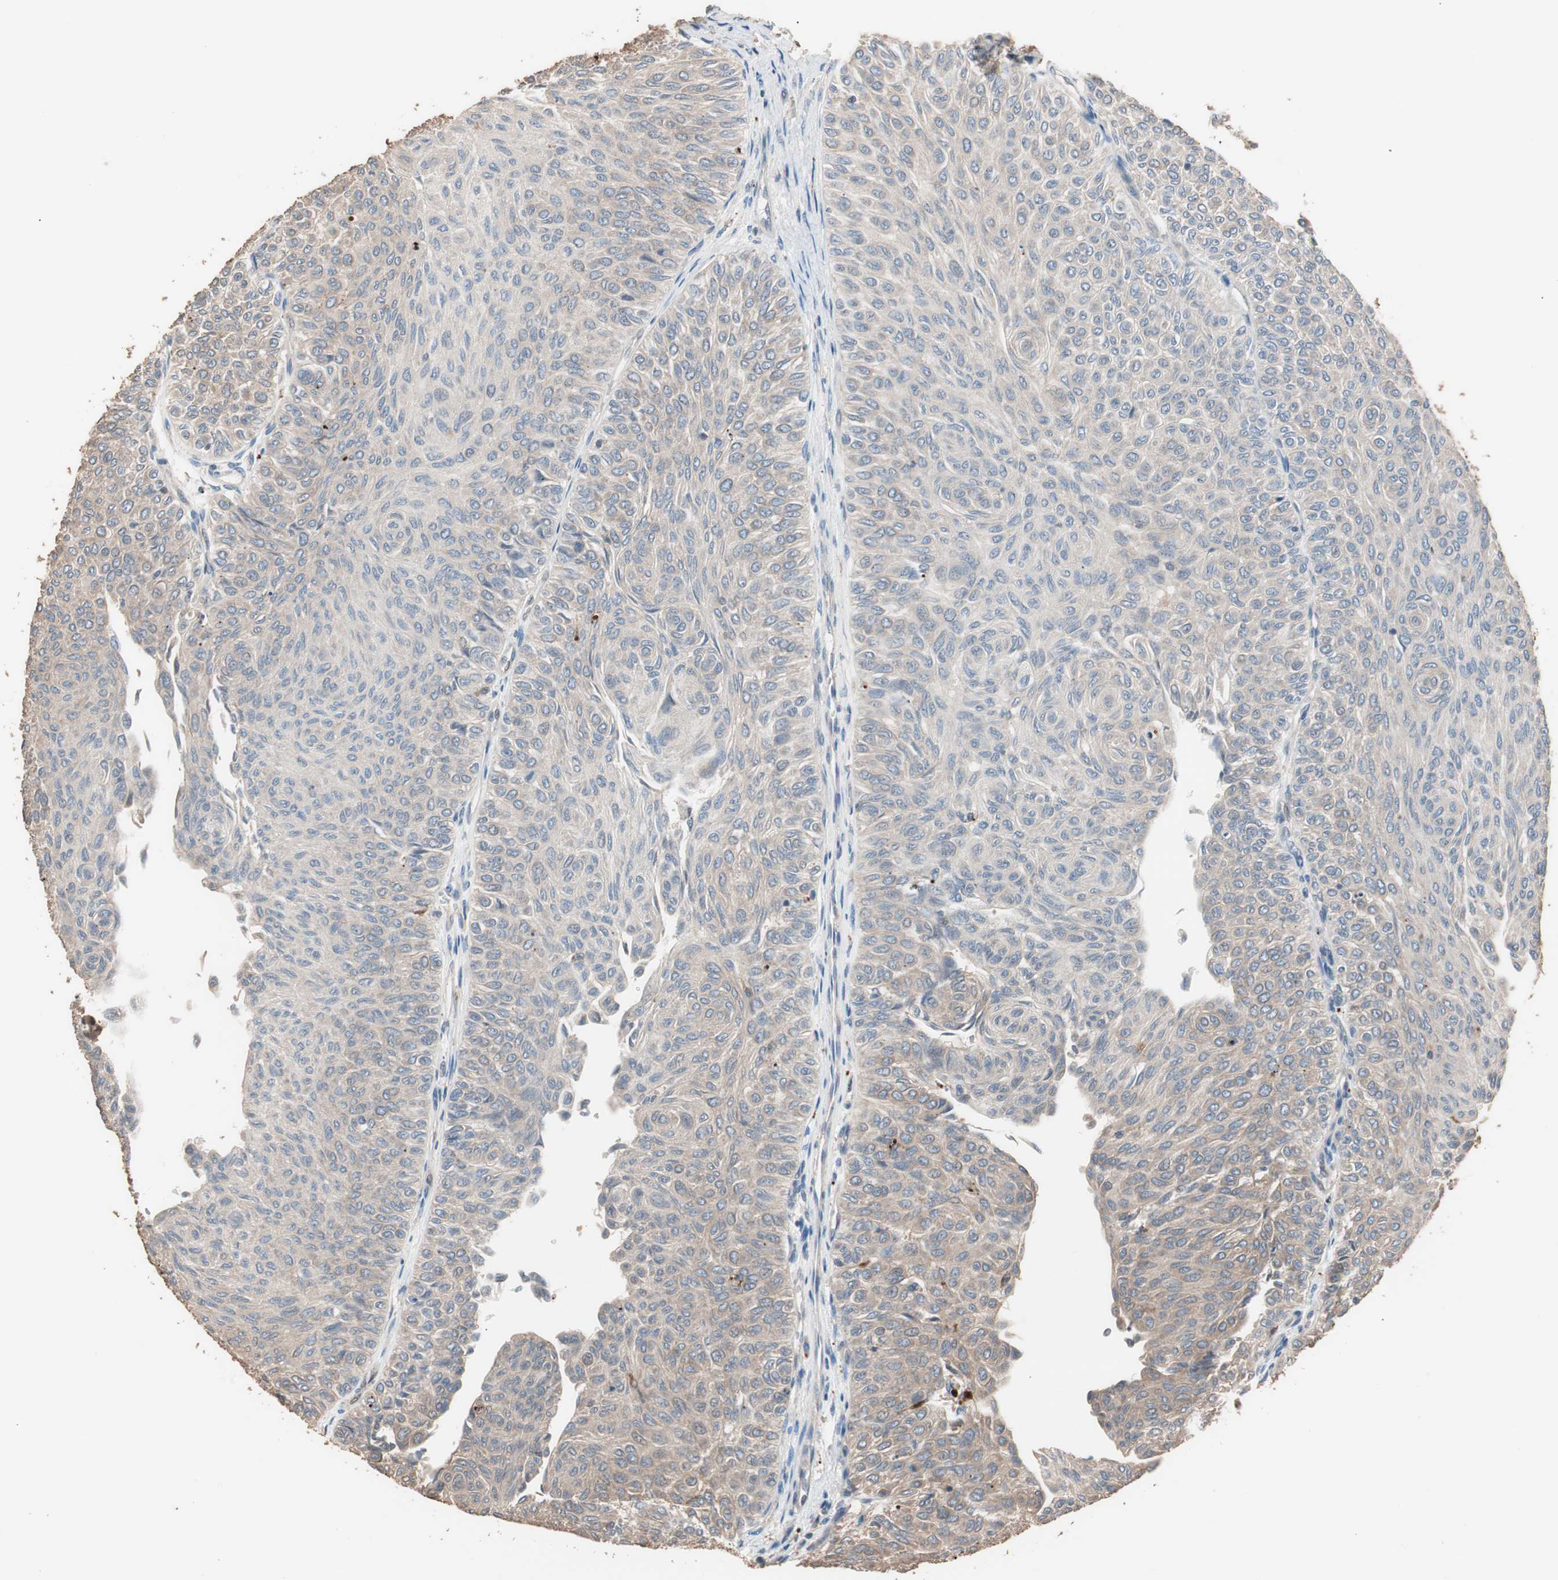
{"staining": {"intensity": "moderate", "quantity": "25%-75%", "location": "cytoplasmic/membranous"}, "tissue": "urothelial cancer", "cell_type": "Tumor cells", "image_type": "cancer", "snomed": [{"axis": "morphology", "description": "Urothelial carcinoma, Low grade"}, {"axis": "topography", "description": "Urinary bladder"}], "caption": "Immunohistochemical staining of urothelial carcinoma (low-grade) demonstrates medium levels of moderate cytoplasmic/membranous protein positivity in approximately 25%-75% of tumor cells. The protein is shown in brown color, while the nuclei are stained blue.", "gene": "CCT3", "patient": {"sex": "male", "age": 78}}